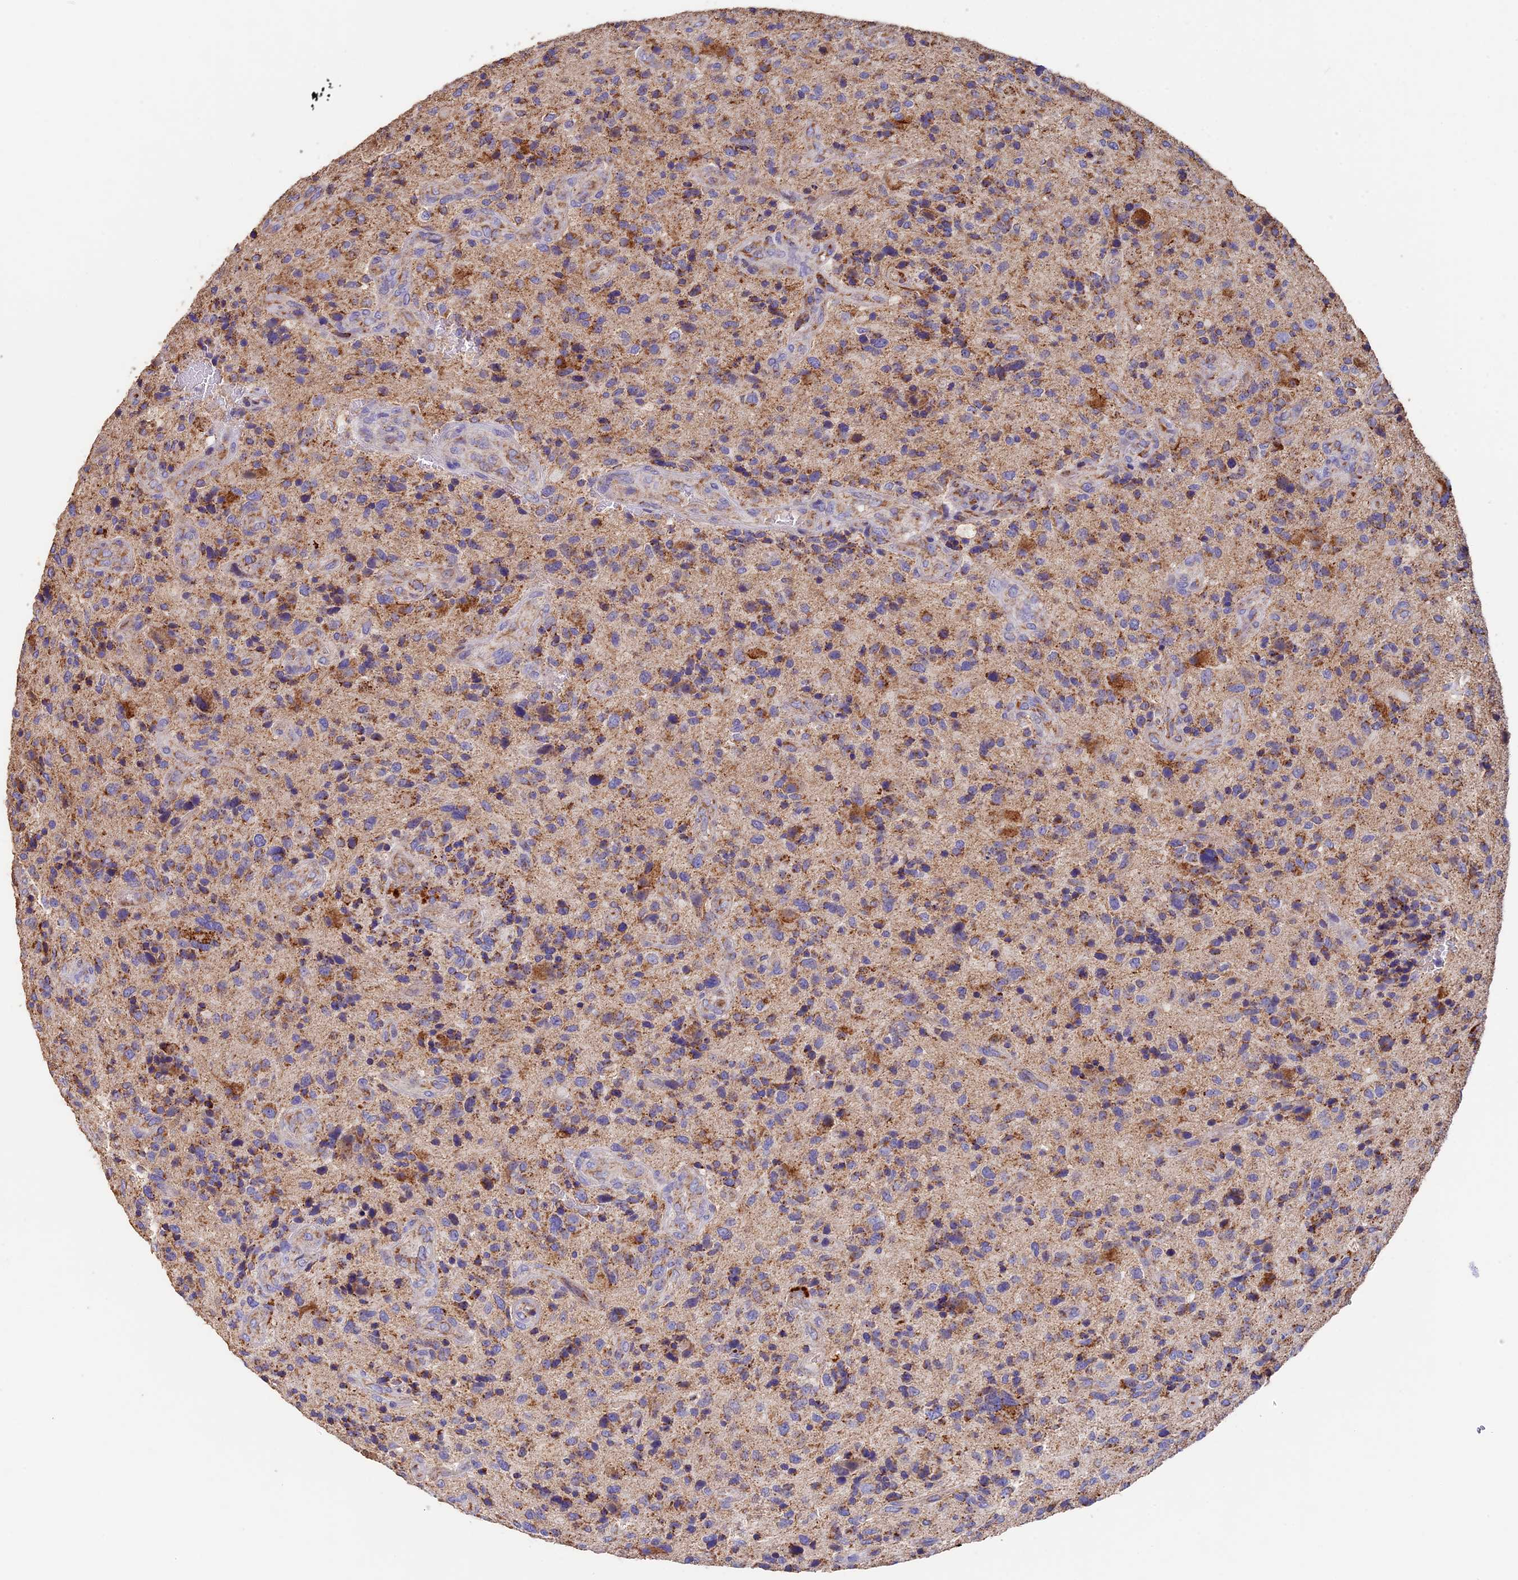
{"staining": {"intensity": "moderate", "quantity": ">75%", "location": "cytoplasmic/membranous"}, "tissue": "glioma", "cell_type": "Tumor cells", "image_type": "cancer", "snomed": [{"axis": "morphology", "description": "Glioma, malignant, High grade"}, {"axis": "topography", "description": "Brain"}], "caption": "High-magnification brightfield microscopy of glioma stained with DAB (brown) and counterstained with hematoxylin (blue). tumor cells exhibit moderate cytoplasmic/membranous staining is identified in about>75% of cells.", "gene": "ADAT1", "patient": {"sex": "male", "age": 47}}